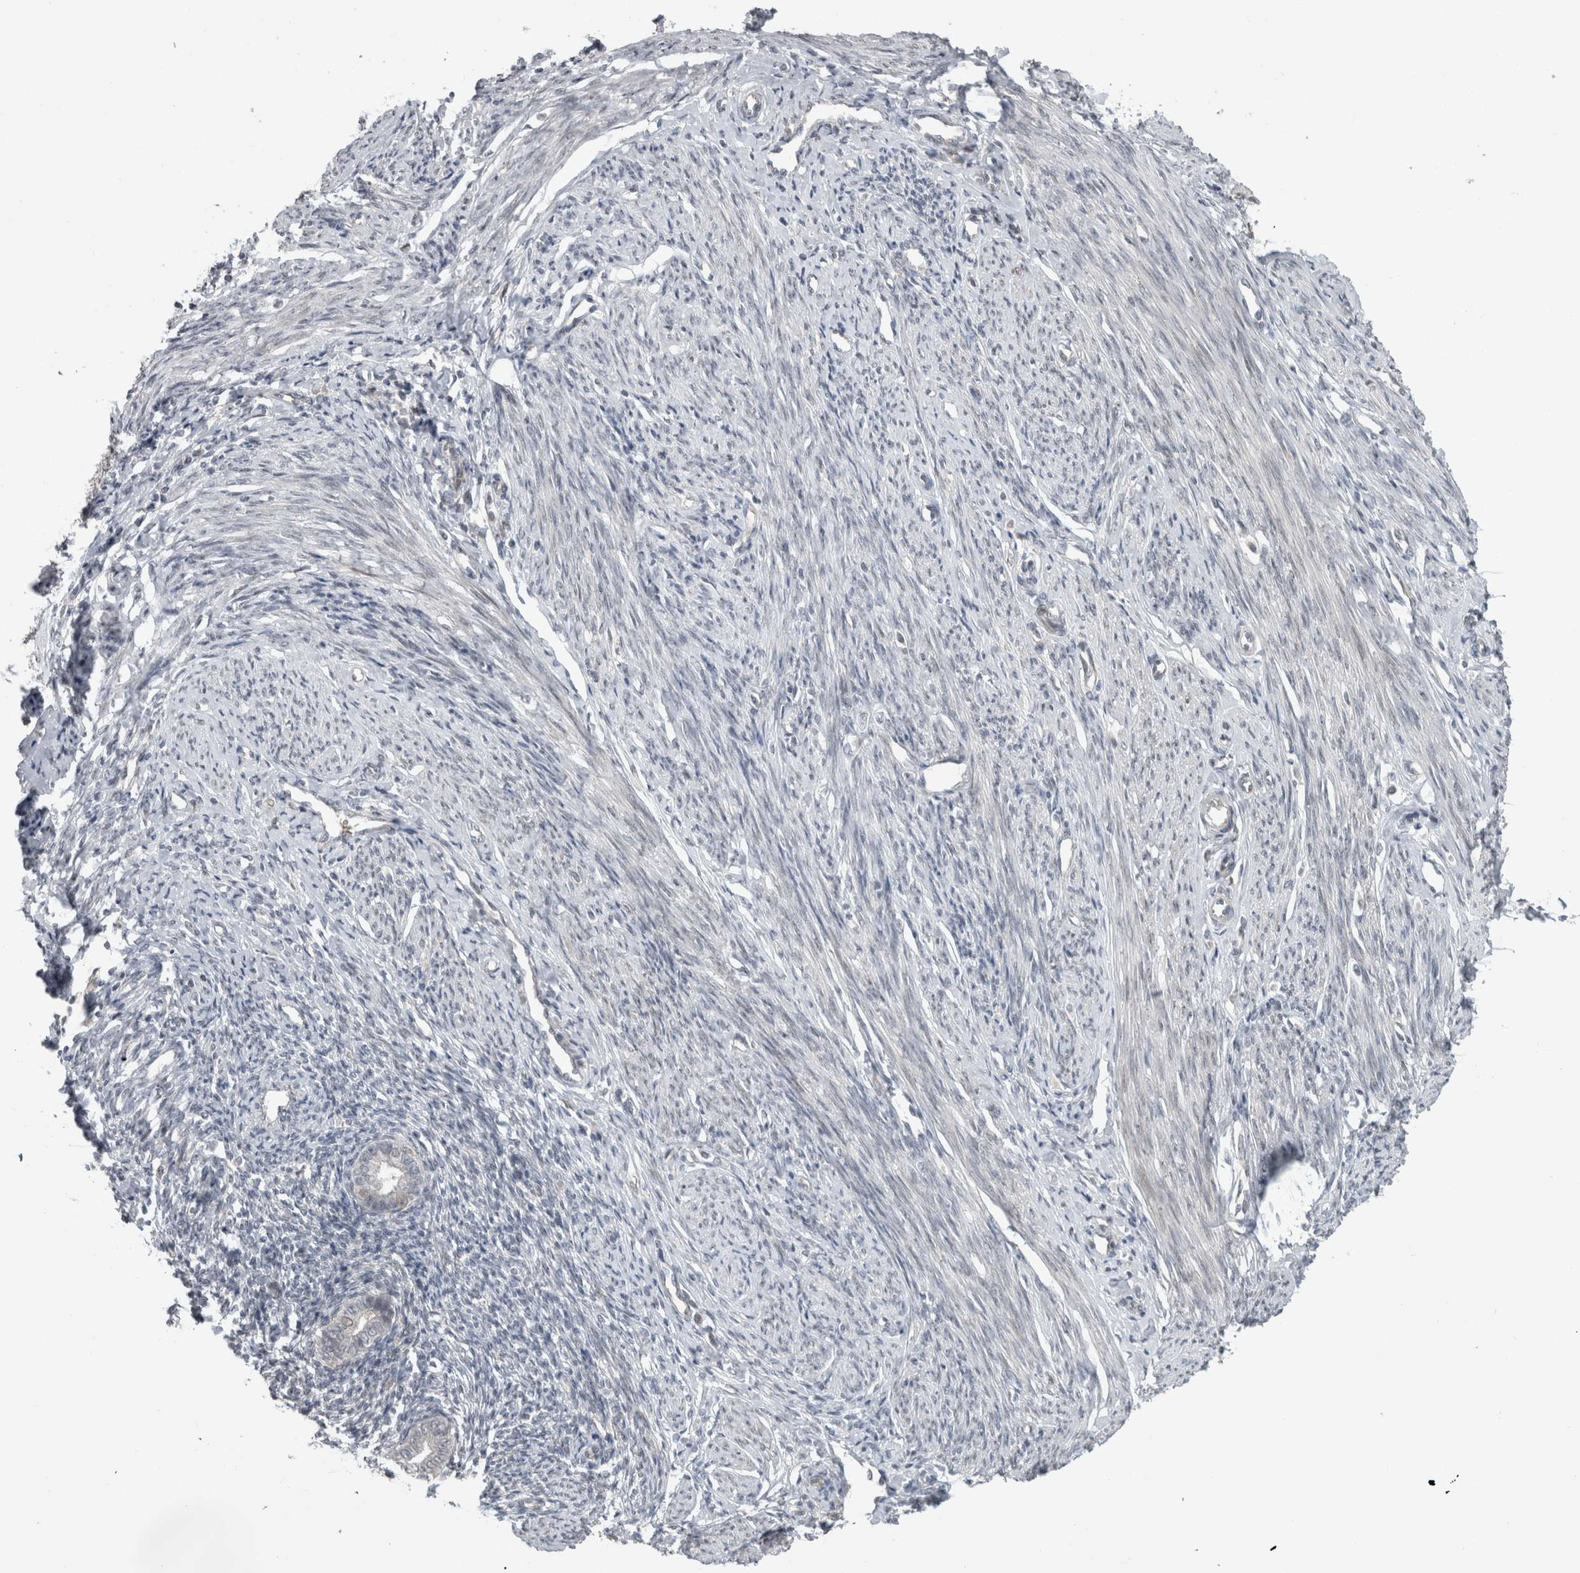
{"staining": {"intensity": "negative", "quantity": "none", "location": "none"}, "tissue": "endometrium", "cell_type": "Cells in endometrial stroma", "image_type": "normal", "snomed": [{"axis": "morphology", "description": "Normal tissue, NOS"}, {"axis": "topography", "description": "Endometrium"}], "caption": "The immunohistochemistry (IHC) histopathology image has no significant staining in cells in endometrial stroma of endometrium. (Immunohistochemistry (ihc), brightfield microscopy, high magnification).", "gene": "MTBP", "patient": {"sex": "female", "age": 56}}